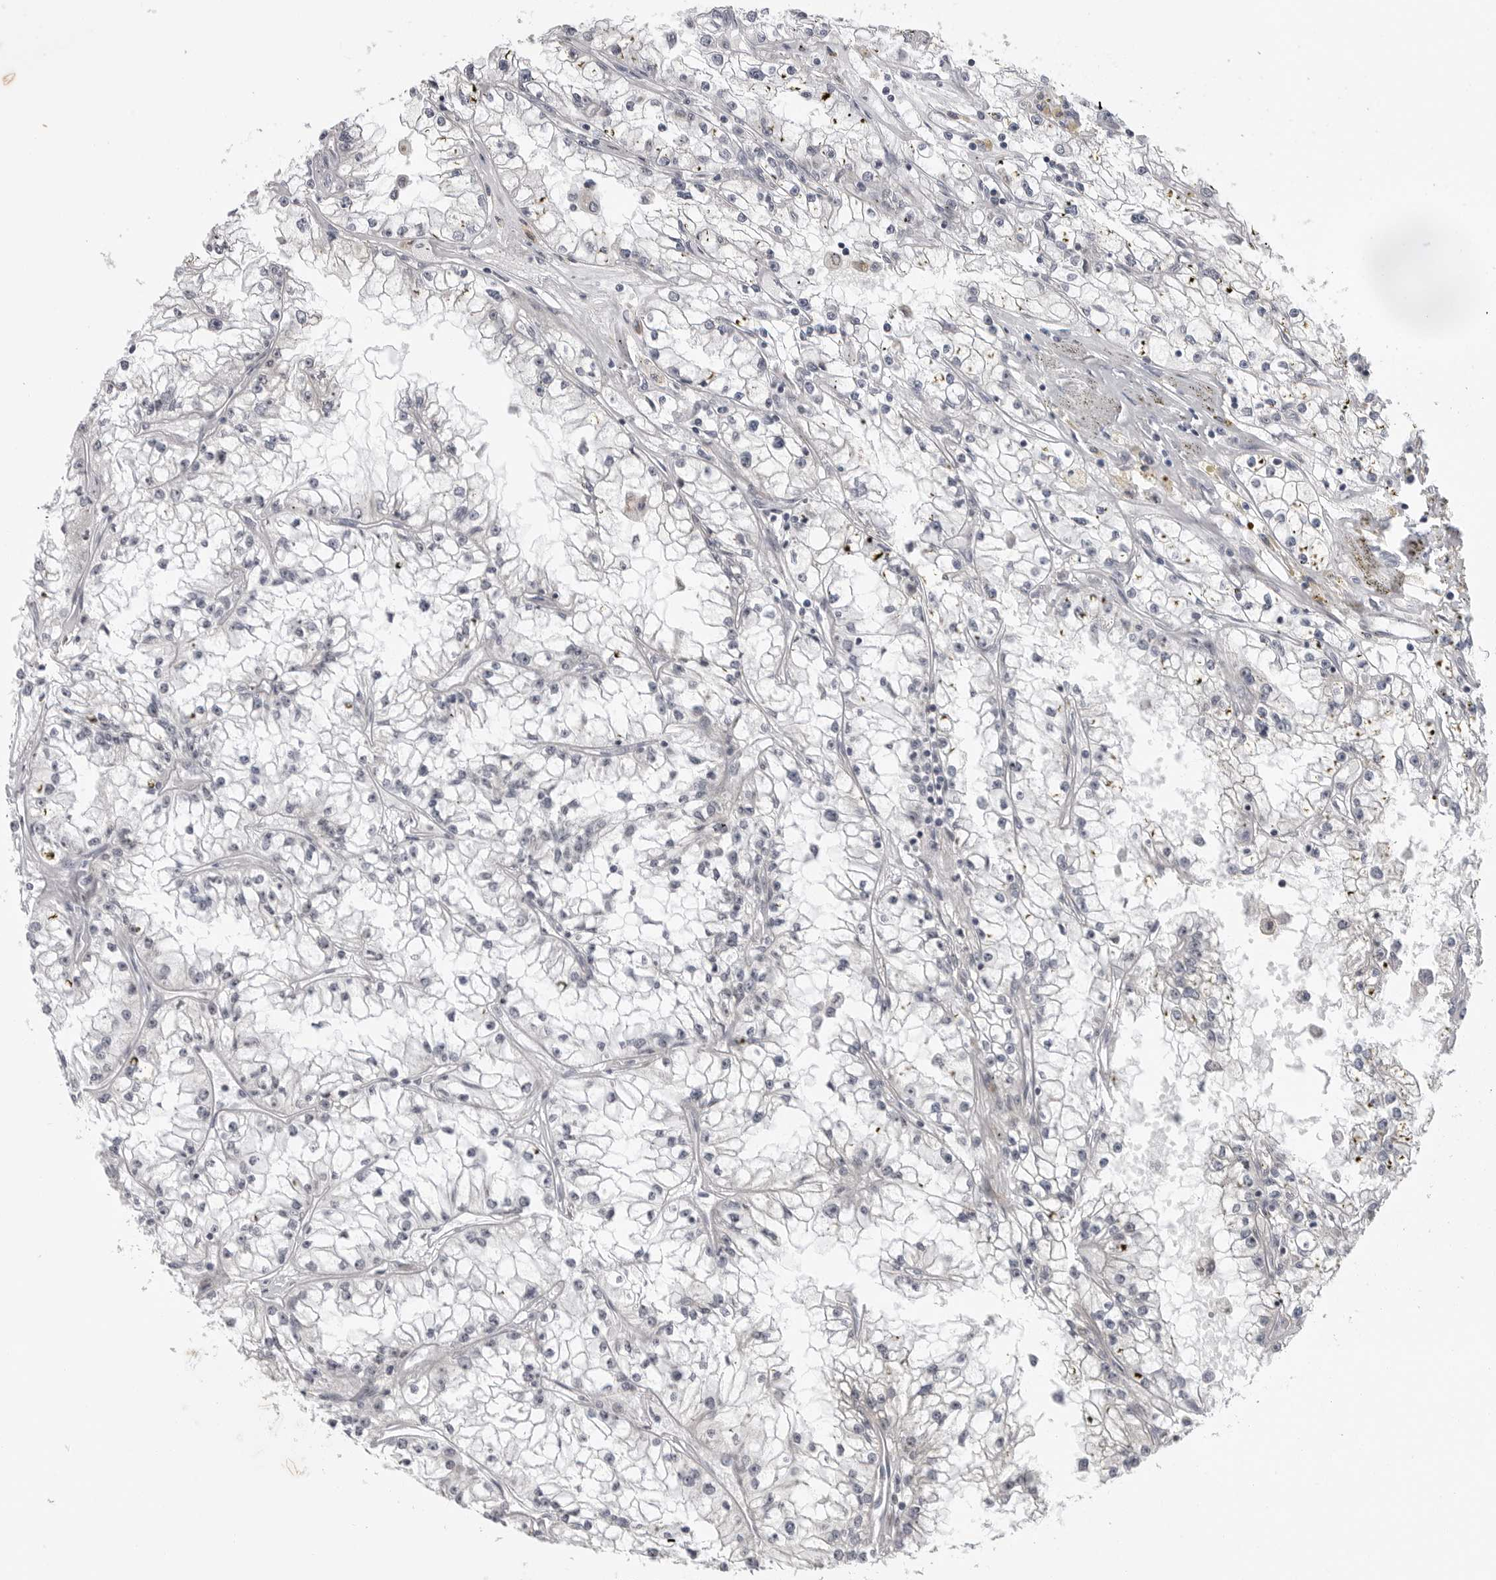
{"staining": {"intensity": "negative", "quantity": "none", "location": "none"}, "tissue": "renal cancer", "cell_type": "Tumor cells", "image_type": "cancer", "snomed": [{"axis": "morphology", "description": "Adenocarcinoma, NOS"}, {"axis": "topography", "description": "Kidney"}], "caption": "A photomicrograph of human renal adenocarcinoma is negative for staining in tumor cells.", "gene": "ADAMTS5", "patient": {"sex": "male", "age": 56}}